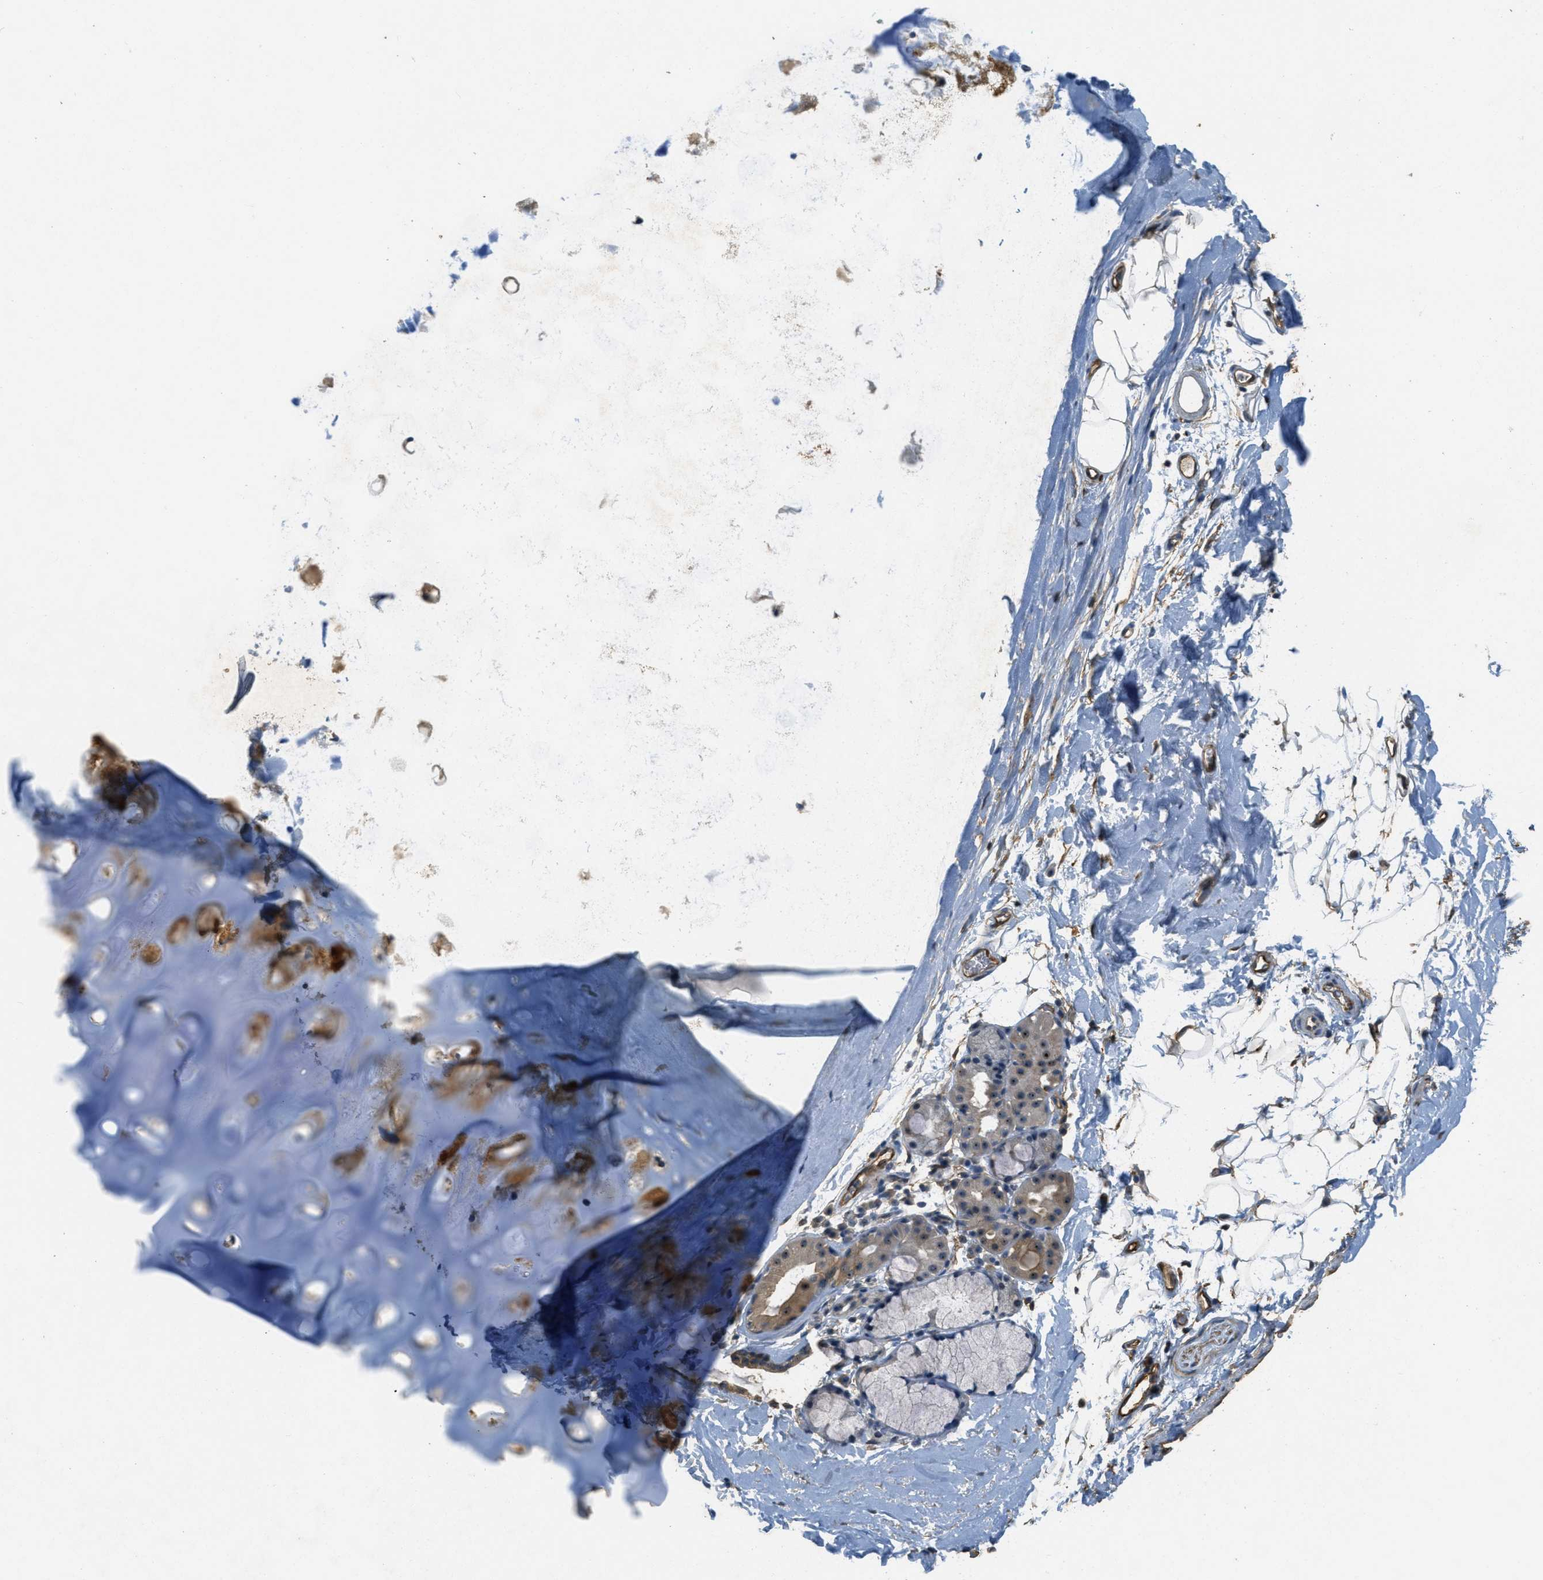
{"staining": {"intensity": "moderate", "quantity": ">75%", "location": "cytoplasmic/membranous"}, "tissue": "adipose tissue", "cell_type": "Adipocytes", "image_type": "normal", "snomed": [{"axis": "morphology", "description": "Normal tissue, NOS"}, {"axis": "topography", "description": "Cartilage tissue"}, {"axis": "topography", "description": "Bronchus"}], "caption": "IHC photomicrograph of normal human adipose tissue stained for a protein (brown), which demonstrates medium levels of moderate cytoplasmic/membranous staining in about >75% of adipocytes.", "gene": "OSMR", "patient": {"sex": "female", "age": 53}}